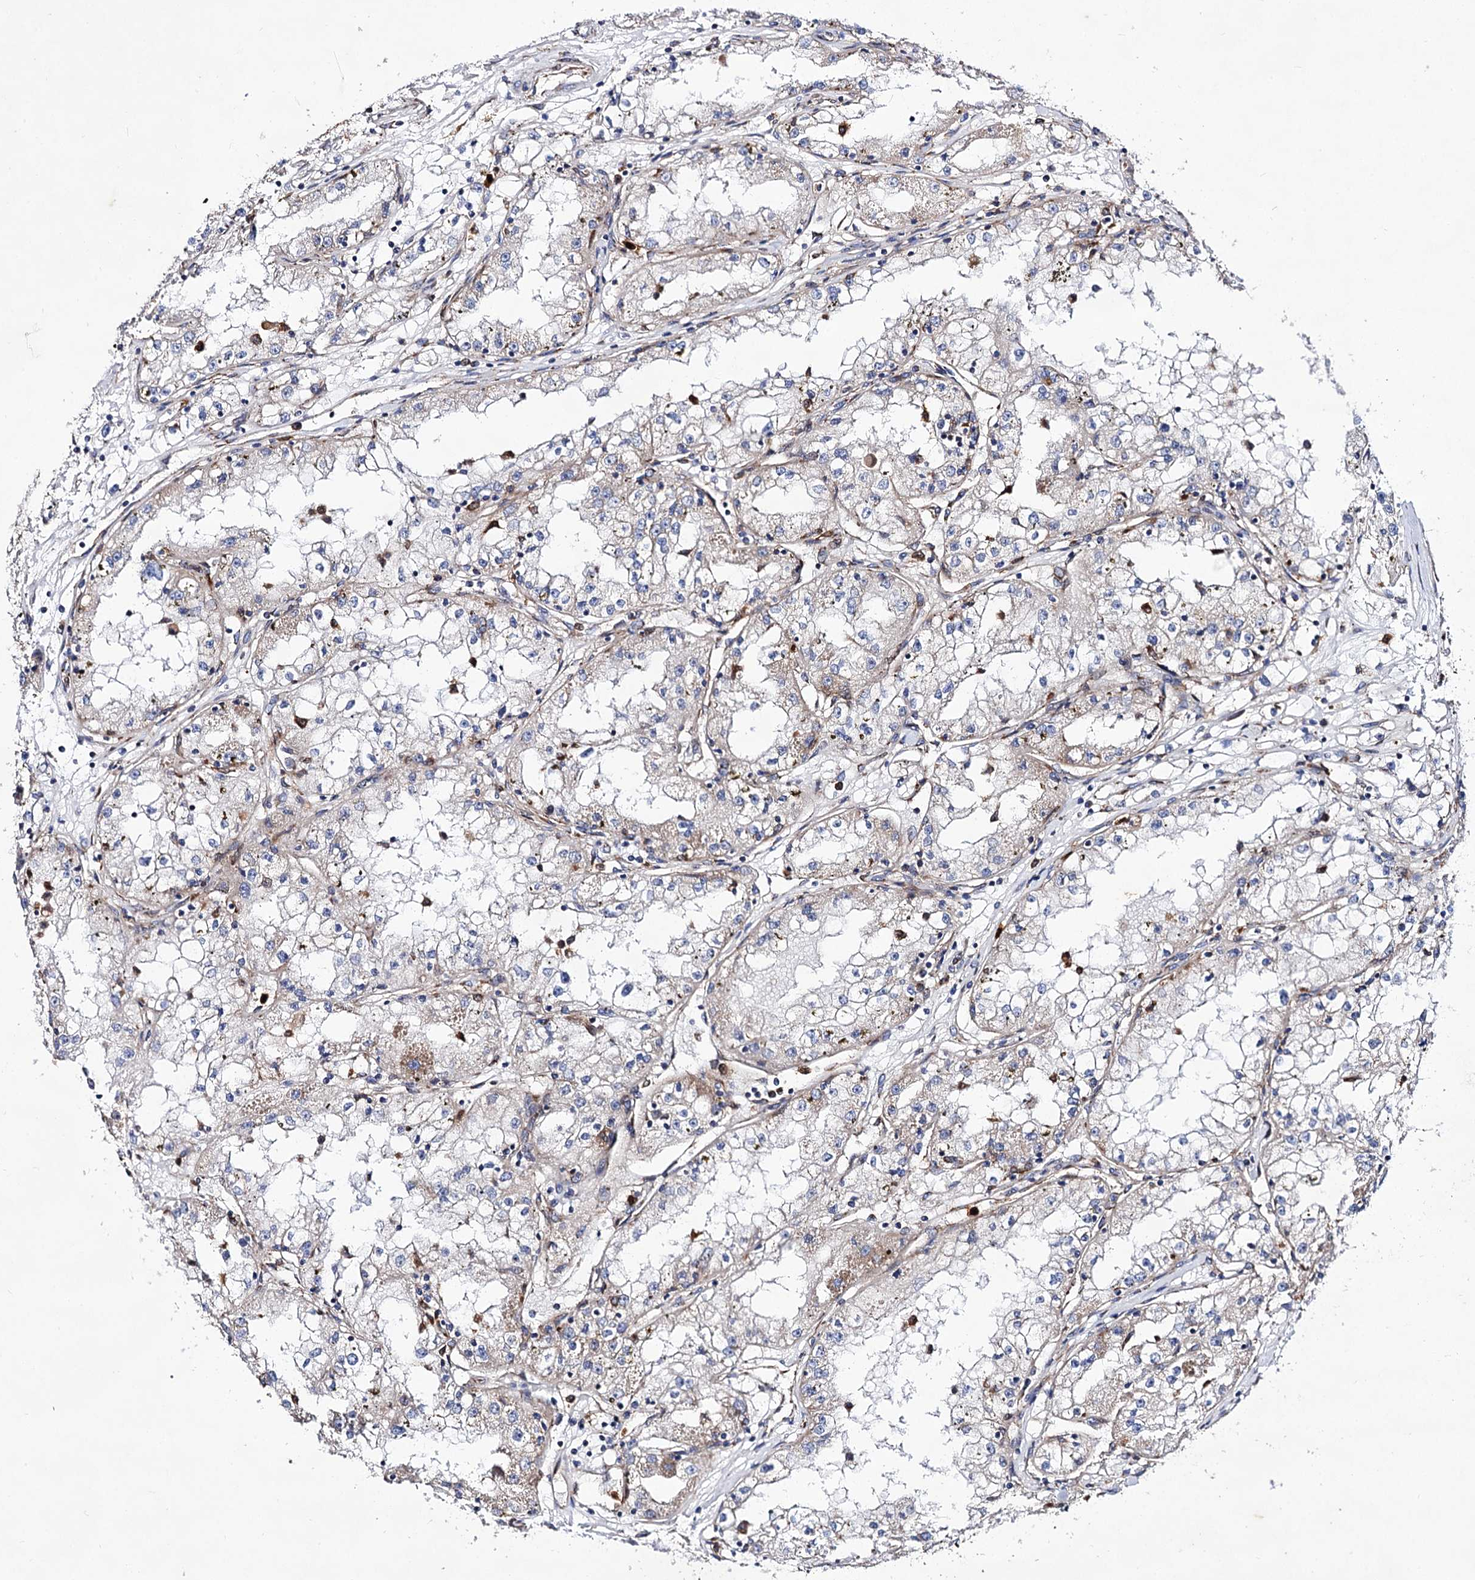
{"staining": {"intensity": "weak", "quantity": "<25%", "location": "cytoplasmic/membranous"}, "tissue": "renal cancer", "cell_type": "Tumor cells", "image_type": "cancer", "snomed": [{"axis": "morphology", "description": "Adenocarcinoma, NOS"}, {"axis": "topography", "description": "Kidney"}], "caption": "A high-resolution micrograph shows immunohistochemistry (IHC) staining of adenocarcinoma (renal), which displays no significant staining in tumor cells.", "gene": "ACAD9", "patient": {"sex": "male", "age": 56}}